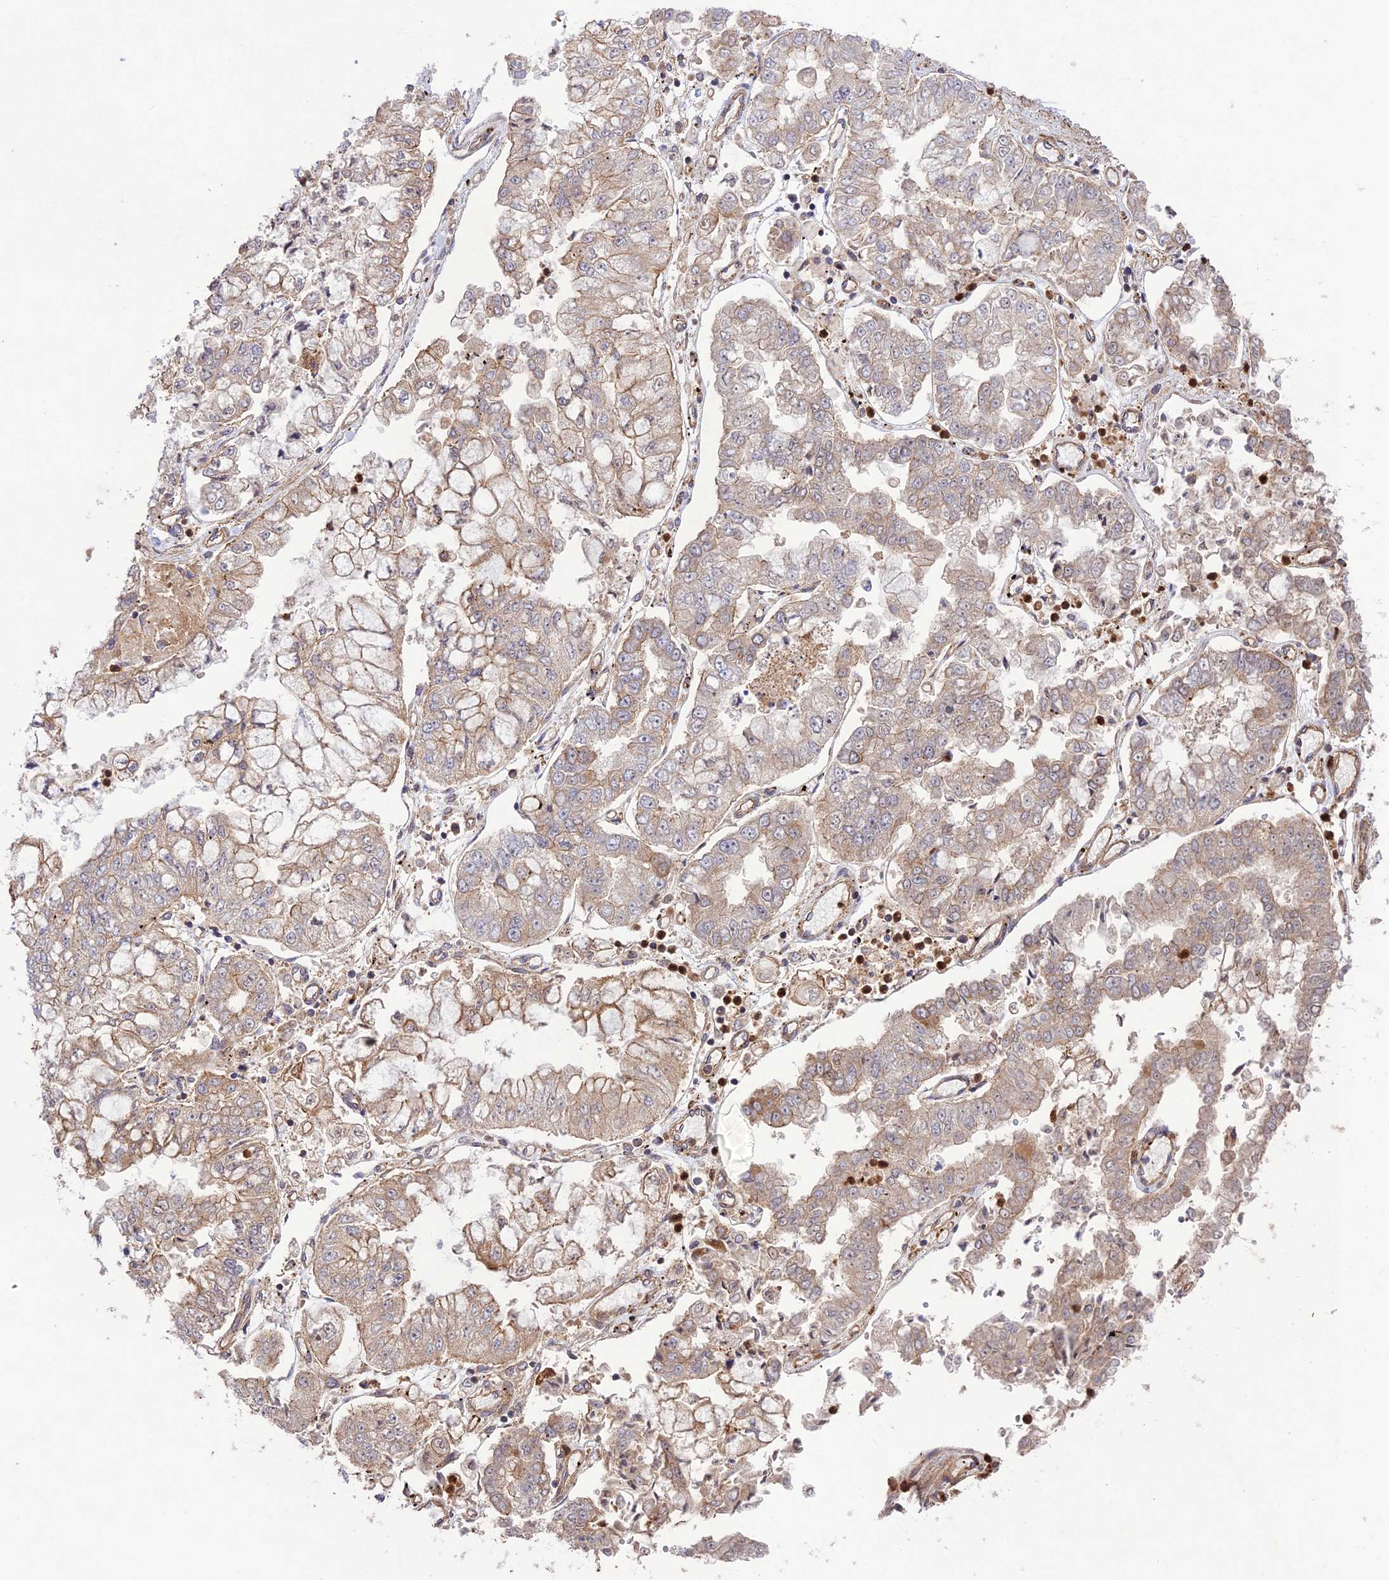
{"staining": {"intensity": "weak", "quantity": "25%-75%", "location": "cytoplasmic/membranous"}, "tissue": "stomach cancer", "cell_type": "Tumor cells", "image_type": "cancer", "snomed": [{"axis": "morphology", "description": "Adenocarcinoma, NOS"}, {"axis": "topography", "description": "Stomach"}], "caption": "A brown stain labels weak cytoplasmic/membranous expression of a protein in stomach cancer tumor cells.", "gene": "FCHSD1", "patient": {"sex": "male", "age": 76}}